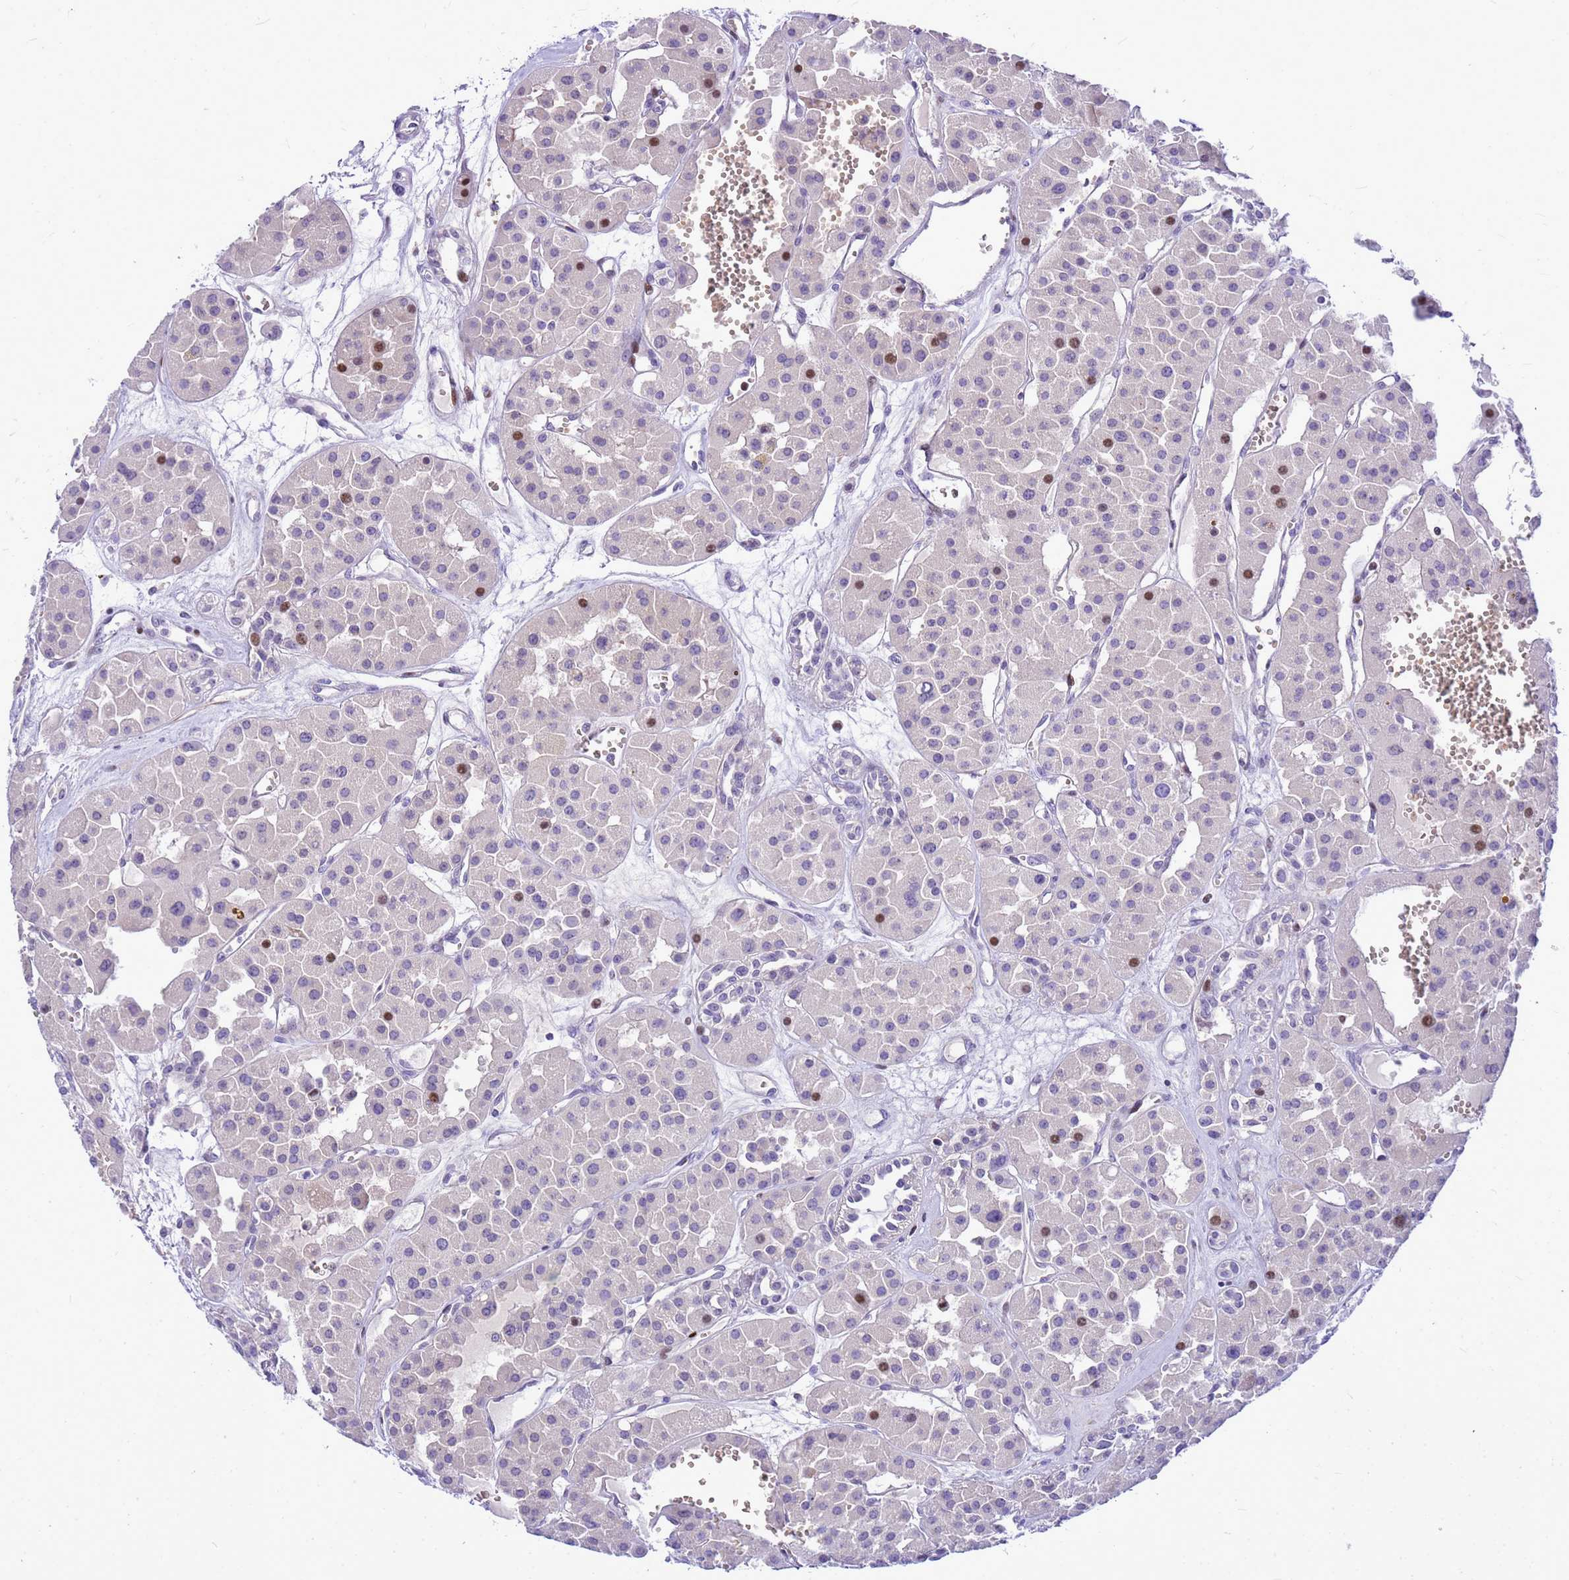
{"staining": {"intensity": "moderate", "quantity": "<25%", "location": "nuclear"}, "tissue": "renal cancer", "cell_type": "Tumor cells", "image_type": "cancer", "snomed": [{"axis": "morphology", "description": "Carcinoma, NOS"}, {"axis": "topography", "description": "Kidney"}], "caption": "A brown stain shows moderate nuclear staining of a protein in carcinoma (renal) tumor cells.", "gene": "ADAMTS7", "patient": {"sex": "female", "age": 75}}